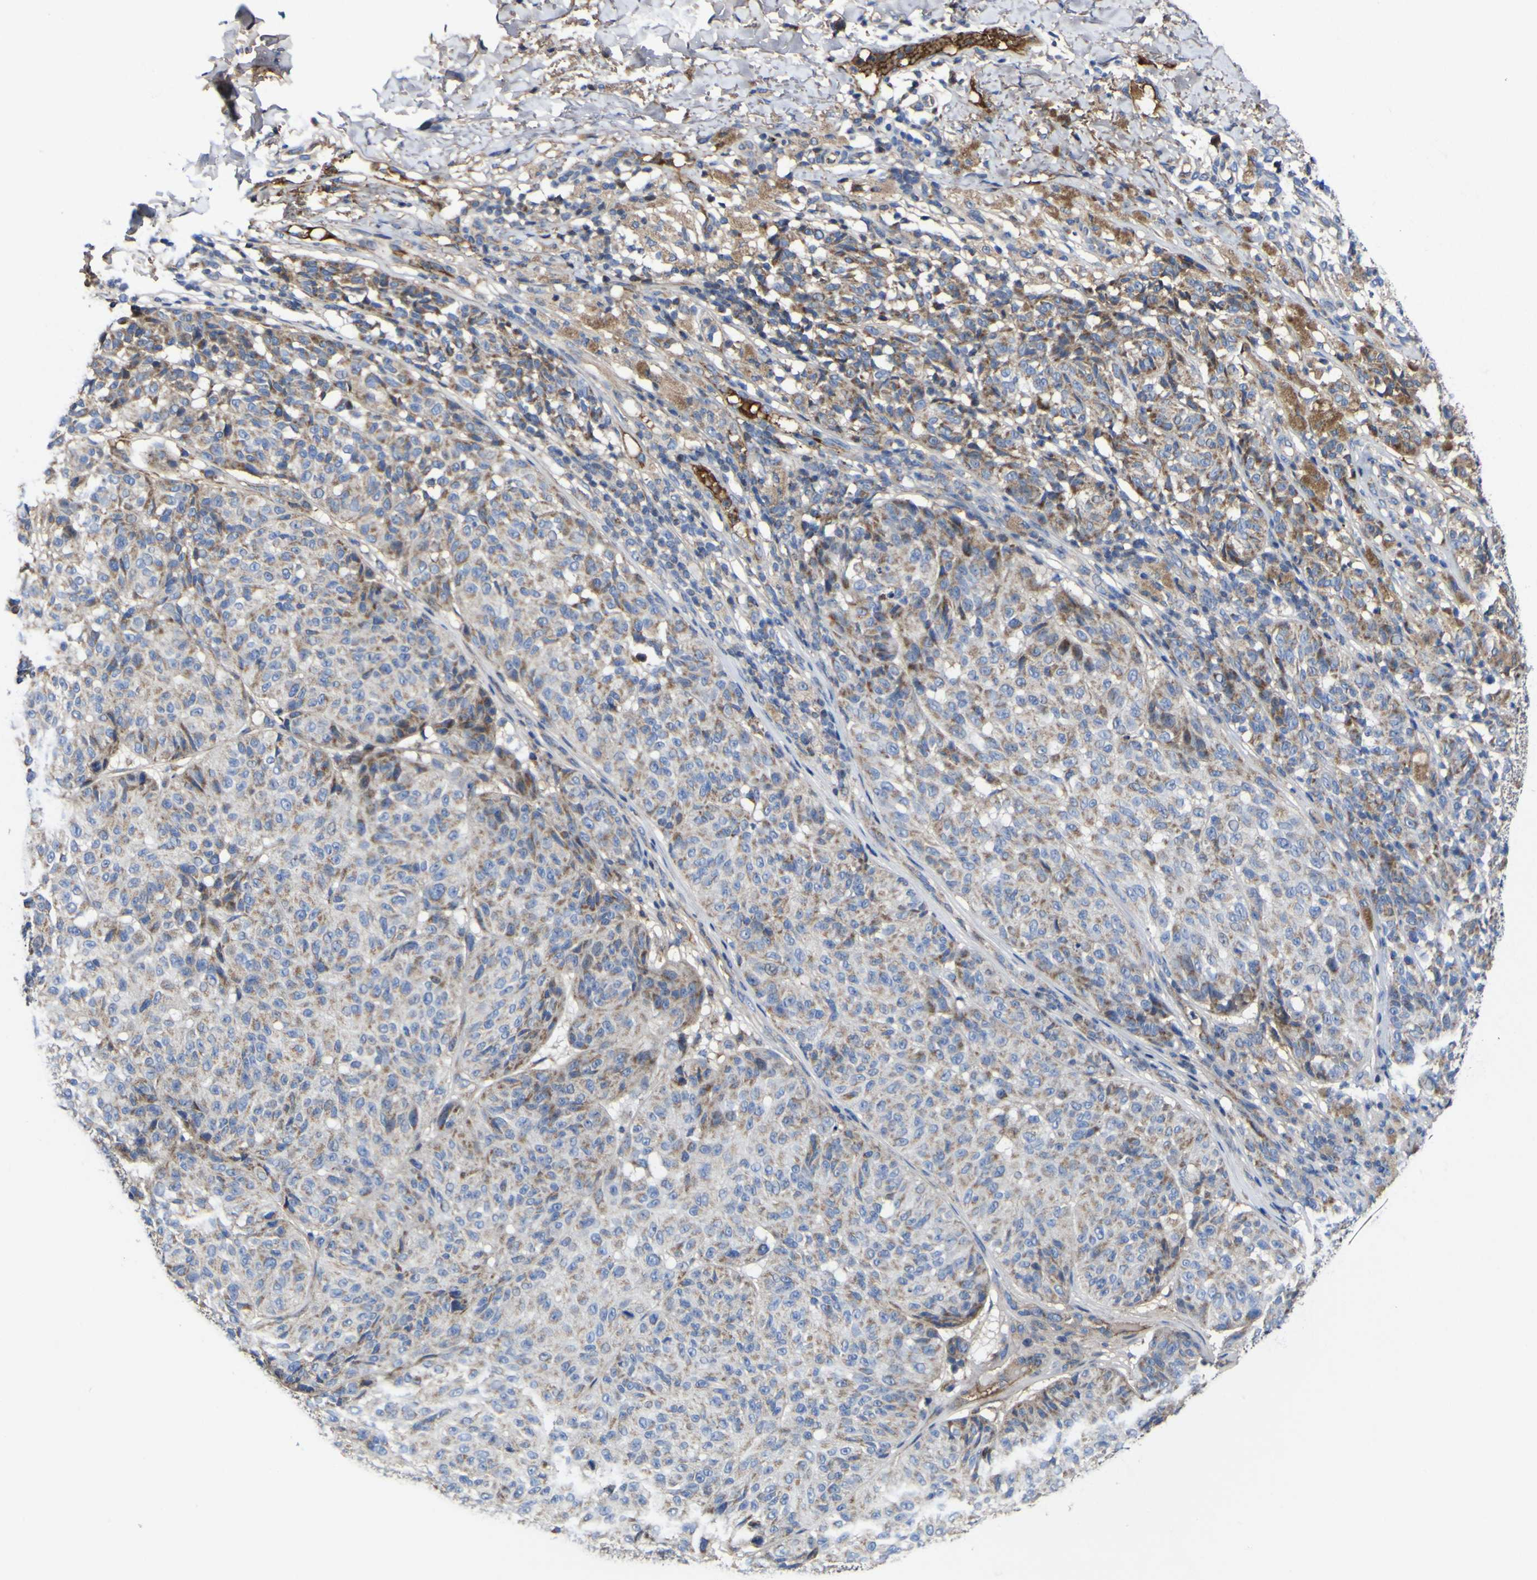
{"staining": {"intensity": "moderate", "quantity": "25%-75%", "location": "cytoplasmic/membranous"}, "tissue": "melanoma", "cell_type": "Tumor cells", "image_type": "cancer", "snomed": [{"axis": "morphology", "description": "Malignant melanoma, NOS"}, {"axis": "topography", "description": "Skin"}], "caption": "Immunohistochemistry (DAB) staining of melanoma shows moderate cytoplasmic/membranous protein expression in about 25%-75% of tumor cells.", "gene": "CCDC90B", "patient": {"sex": "female", "age": 46}}